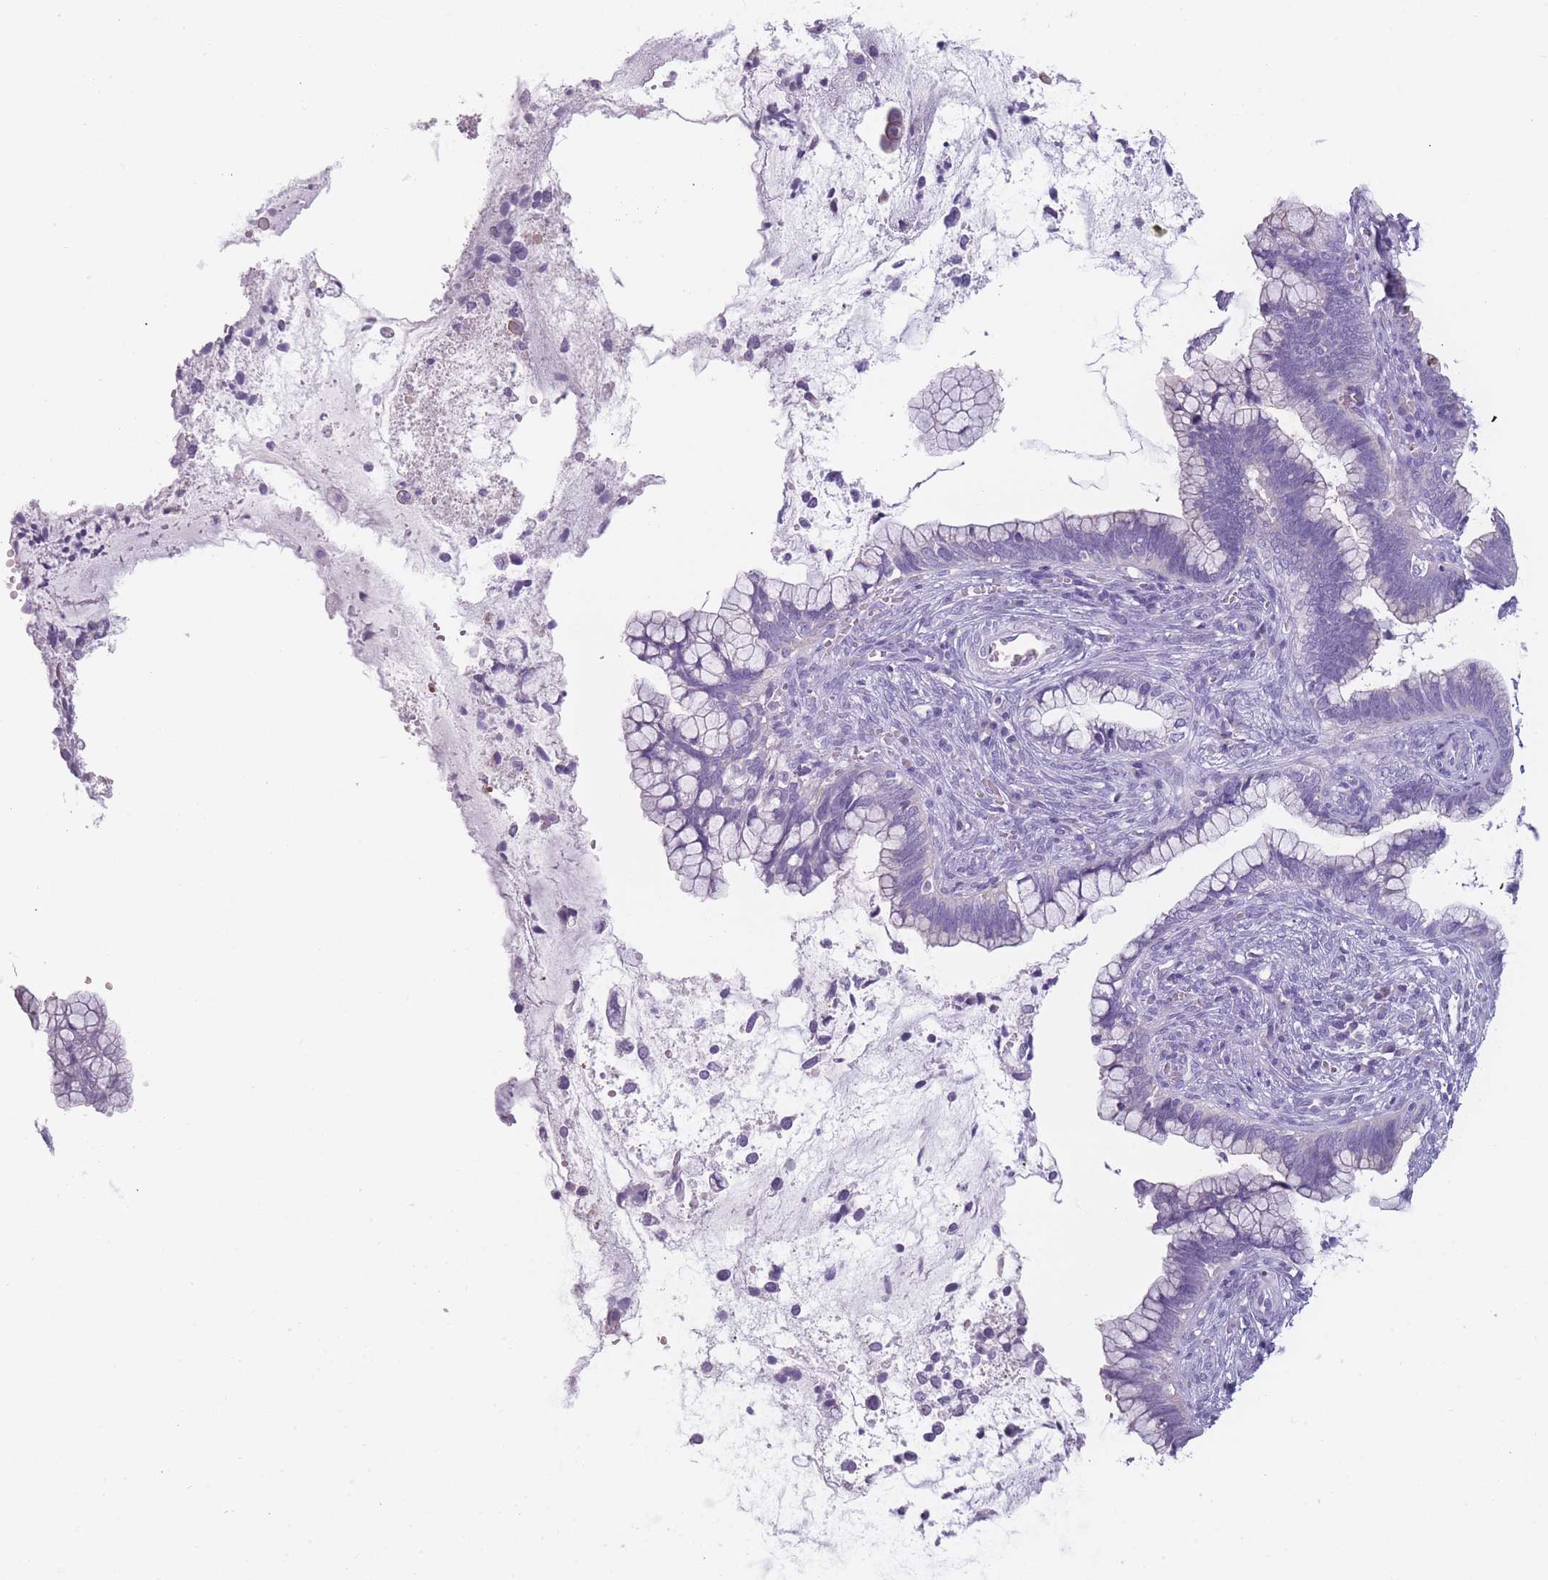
{"staining": {"intensity": "moderate", "quantity": "<25%", "location": "cytoplasmic/membranous"}, "tissue": "cervical cancer", "cell_type": "Tumor cells", "image_type": "cancer", "snomed": [{"axis": "morphology", "description": "Adenocarcinoma, NOS"}, {"axis": "topography", "description": "Cervix"}], "caption": "About <25% of tumor cells in cervical cancer reveal moderate cytoplasmic/membranous protein expression as visualized by brown immunohistochemical staining.", "gene": "PPFIA3", "patient": {"sex": "female", "age": 44}}